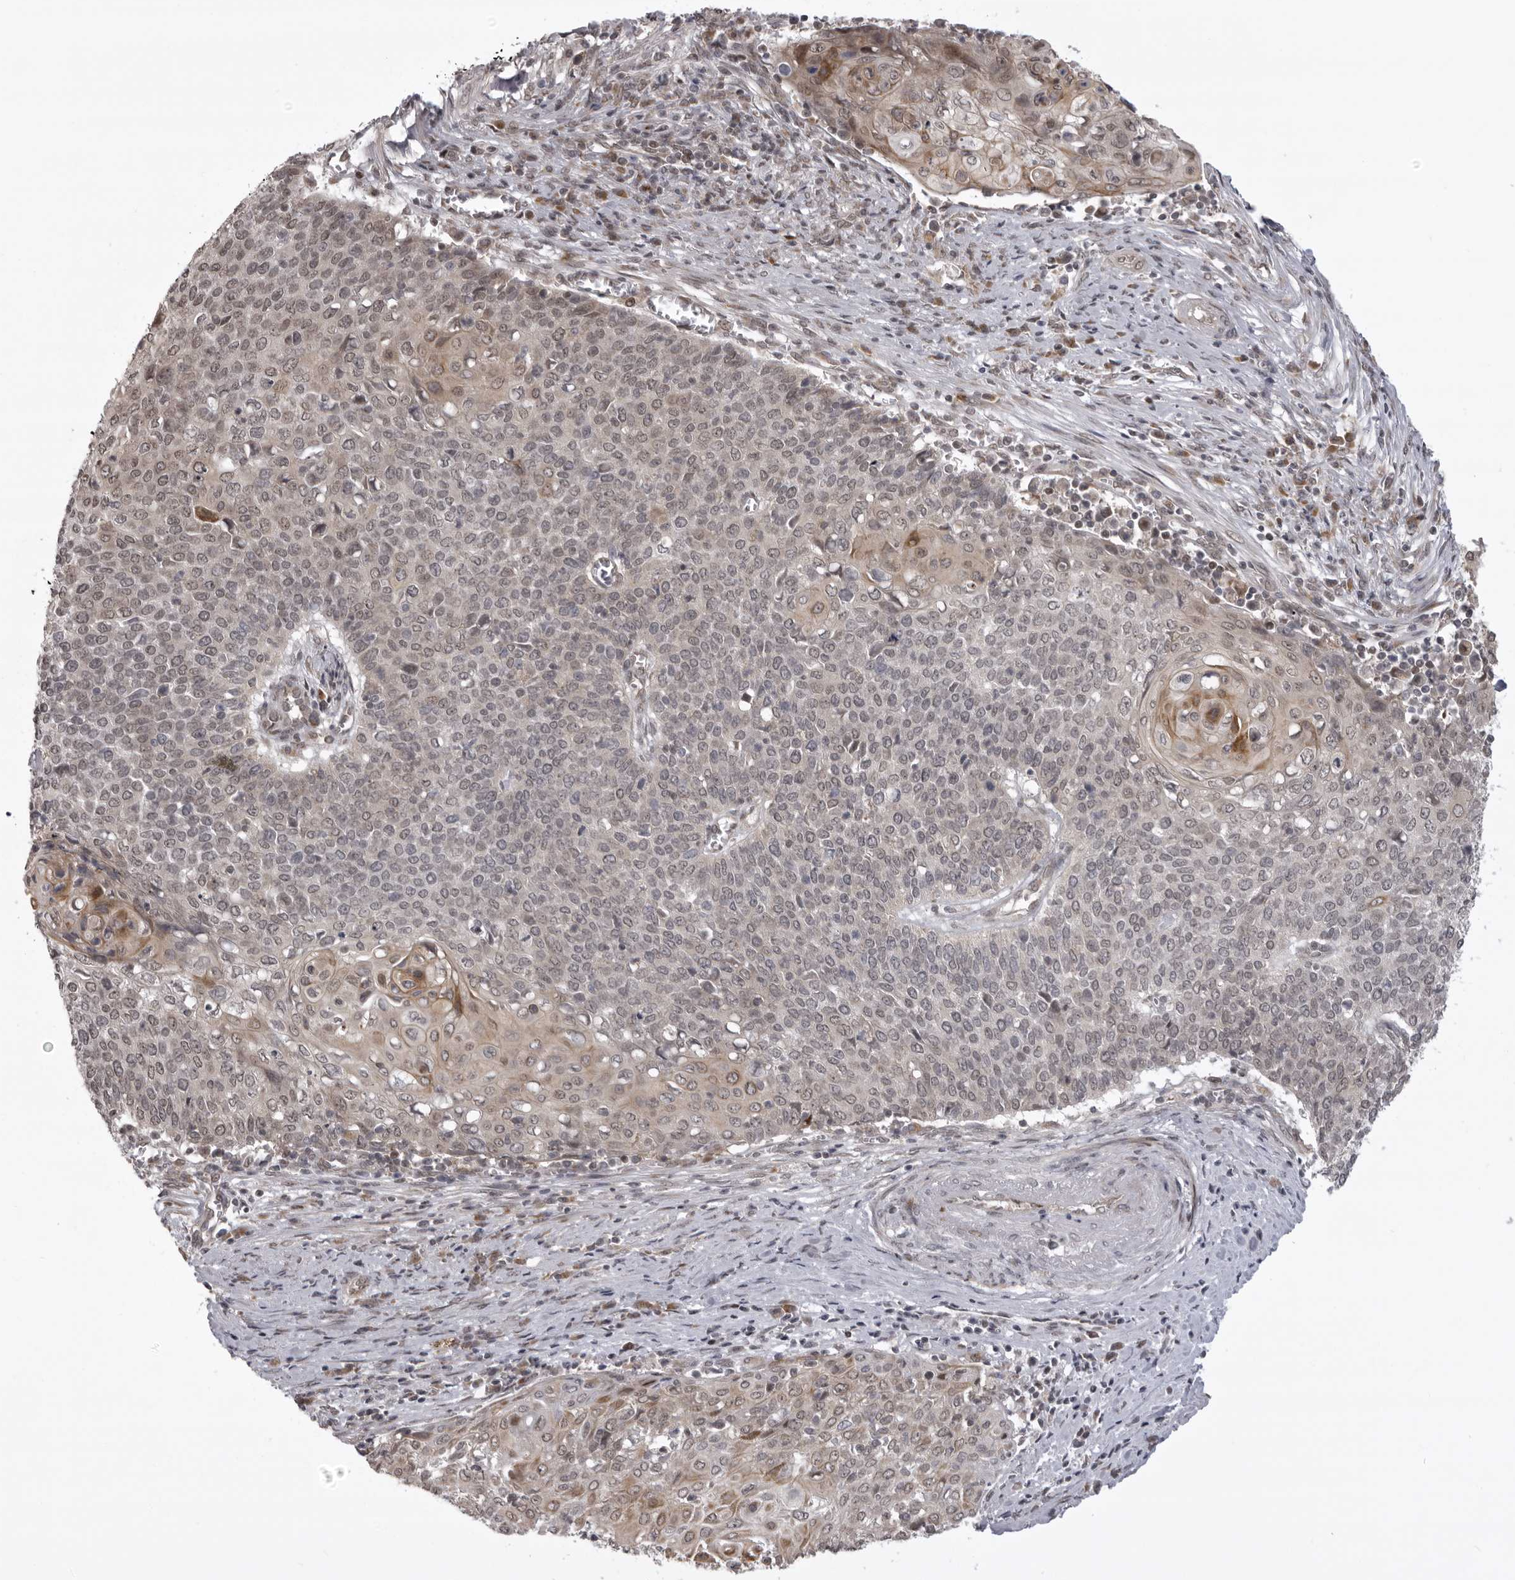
{"staining": {"intensity": "moderate", "quantity": "25%-75%", "location": "cytoplasmic/membranous"}, "tissue": "cervical cancer", "cell_type": "Tumor cells", "image_type": "cancer", "snomed": [{"axis": "morphology", "description": "Squamous cell carcinoma, NOS"}, {"axis": "topography", "description": "Cervix"}], "caption": "Protein staining of cervical cancer (squamous cell carcinoma) tissue displays moderate cytoplasmic/membranous positivity in approximately 25%-75% of tumor cells.", "gene": "C1orf109", "patient": {"sex": "female", "age": 39}}